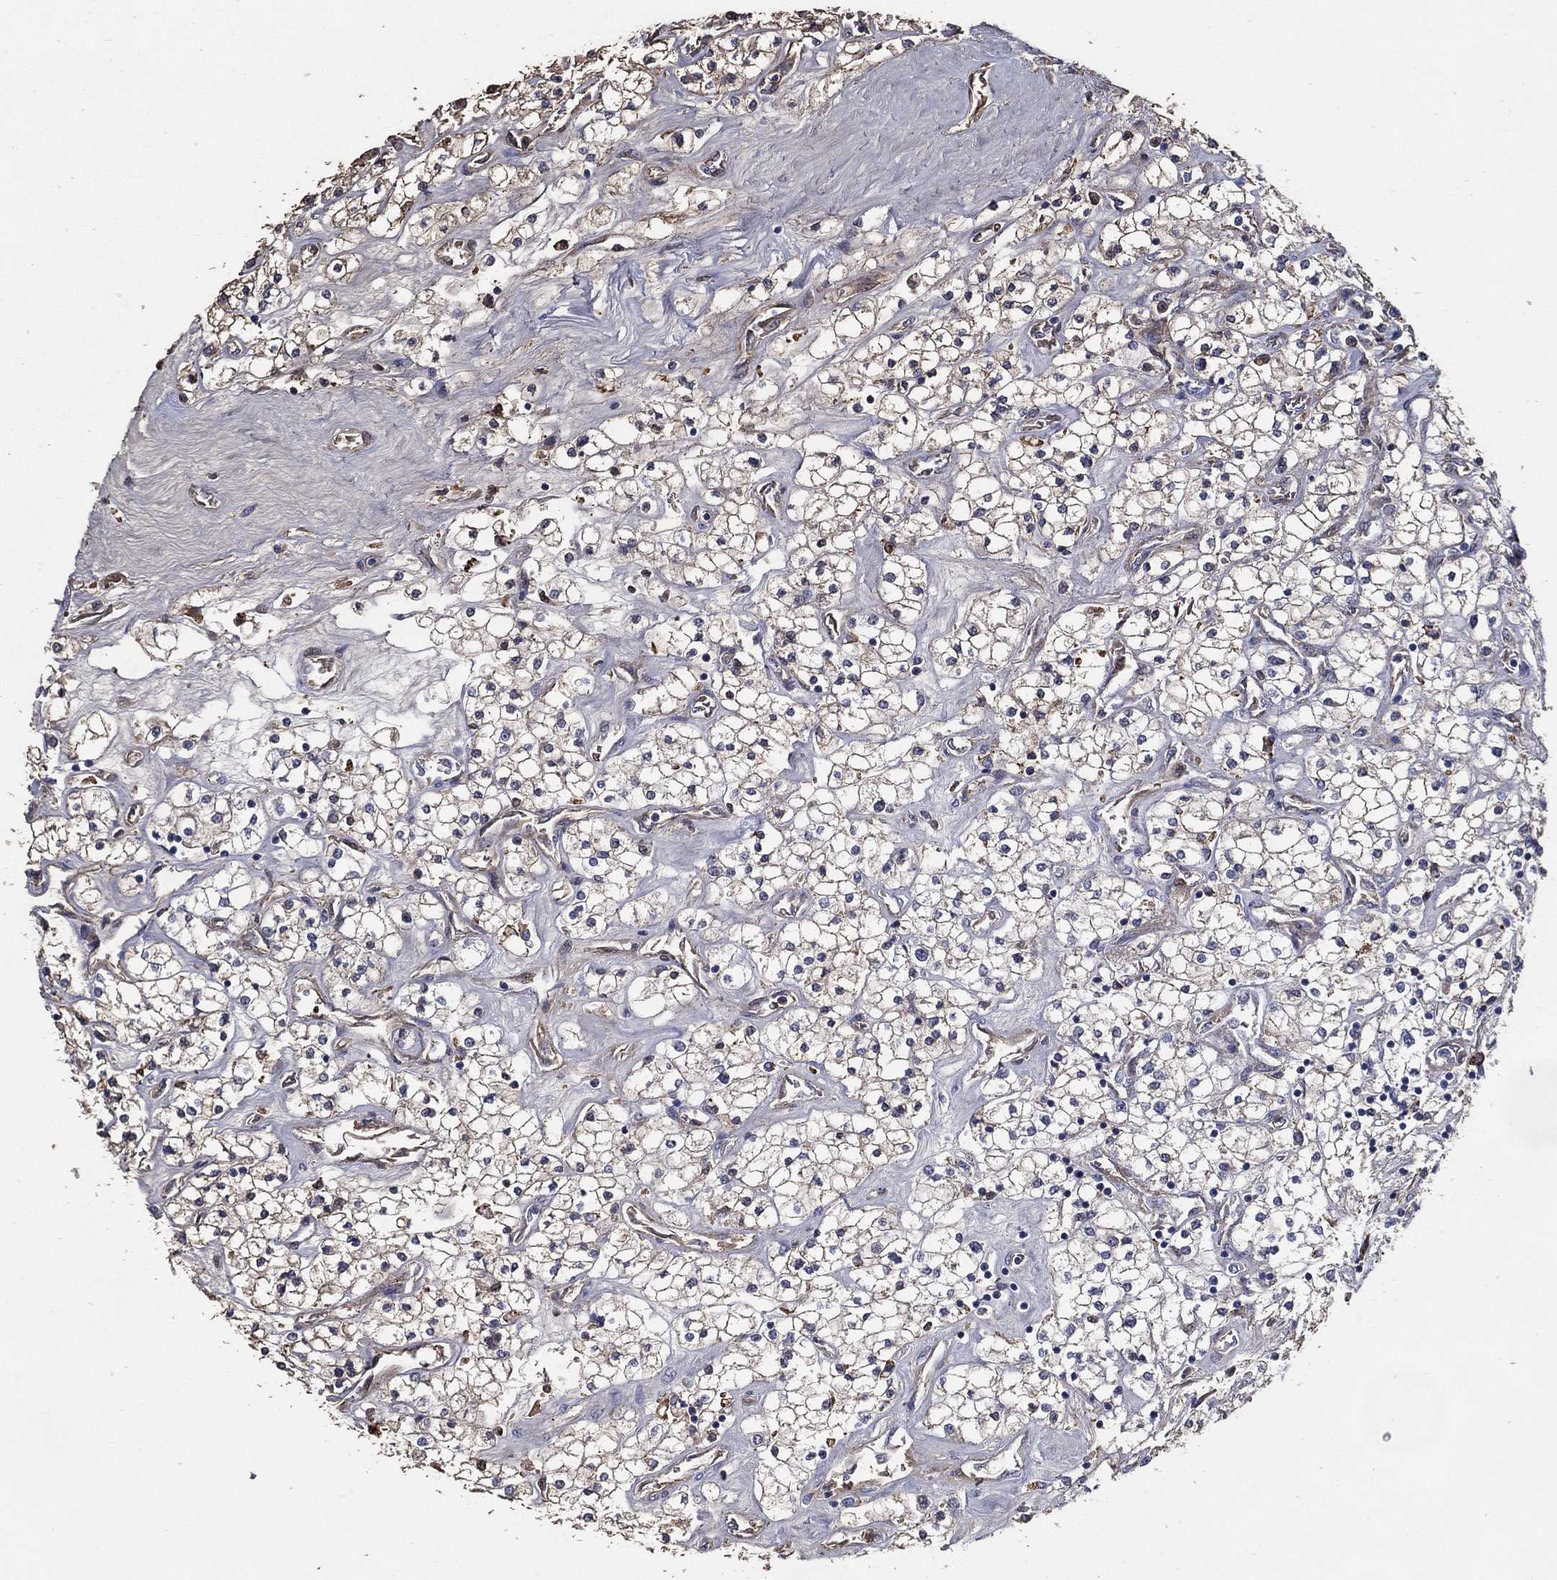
{"staining": {"intensity": "weak", "quantity": "25%-75%", "location": "cytoplasmic/membranous"}, "tissue": "renal cancer", "cell_type": "Tumor cells", "image_type": "cancer", "snomed": [{"axis": "morphology", "description": "Adenocarcinoma, NOS"}, {"axis": "topography", "description": "Kidney"}], "caption": "Renal cancer (adenocarcinoma) was stained to show a protein in brown. There is low levels of weak cytoplasmic/membranous positivity in about 25%-75% of tumor cells.", "gene": "EFNA1", "patient": {"sex": "male", "age": 80}}